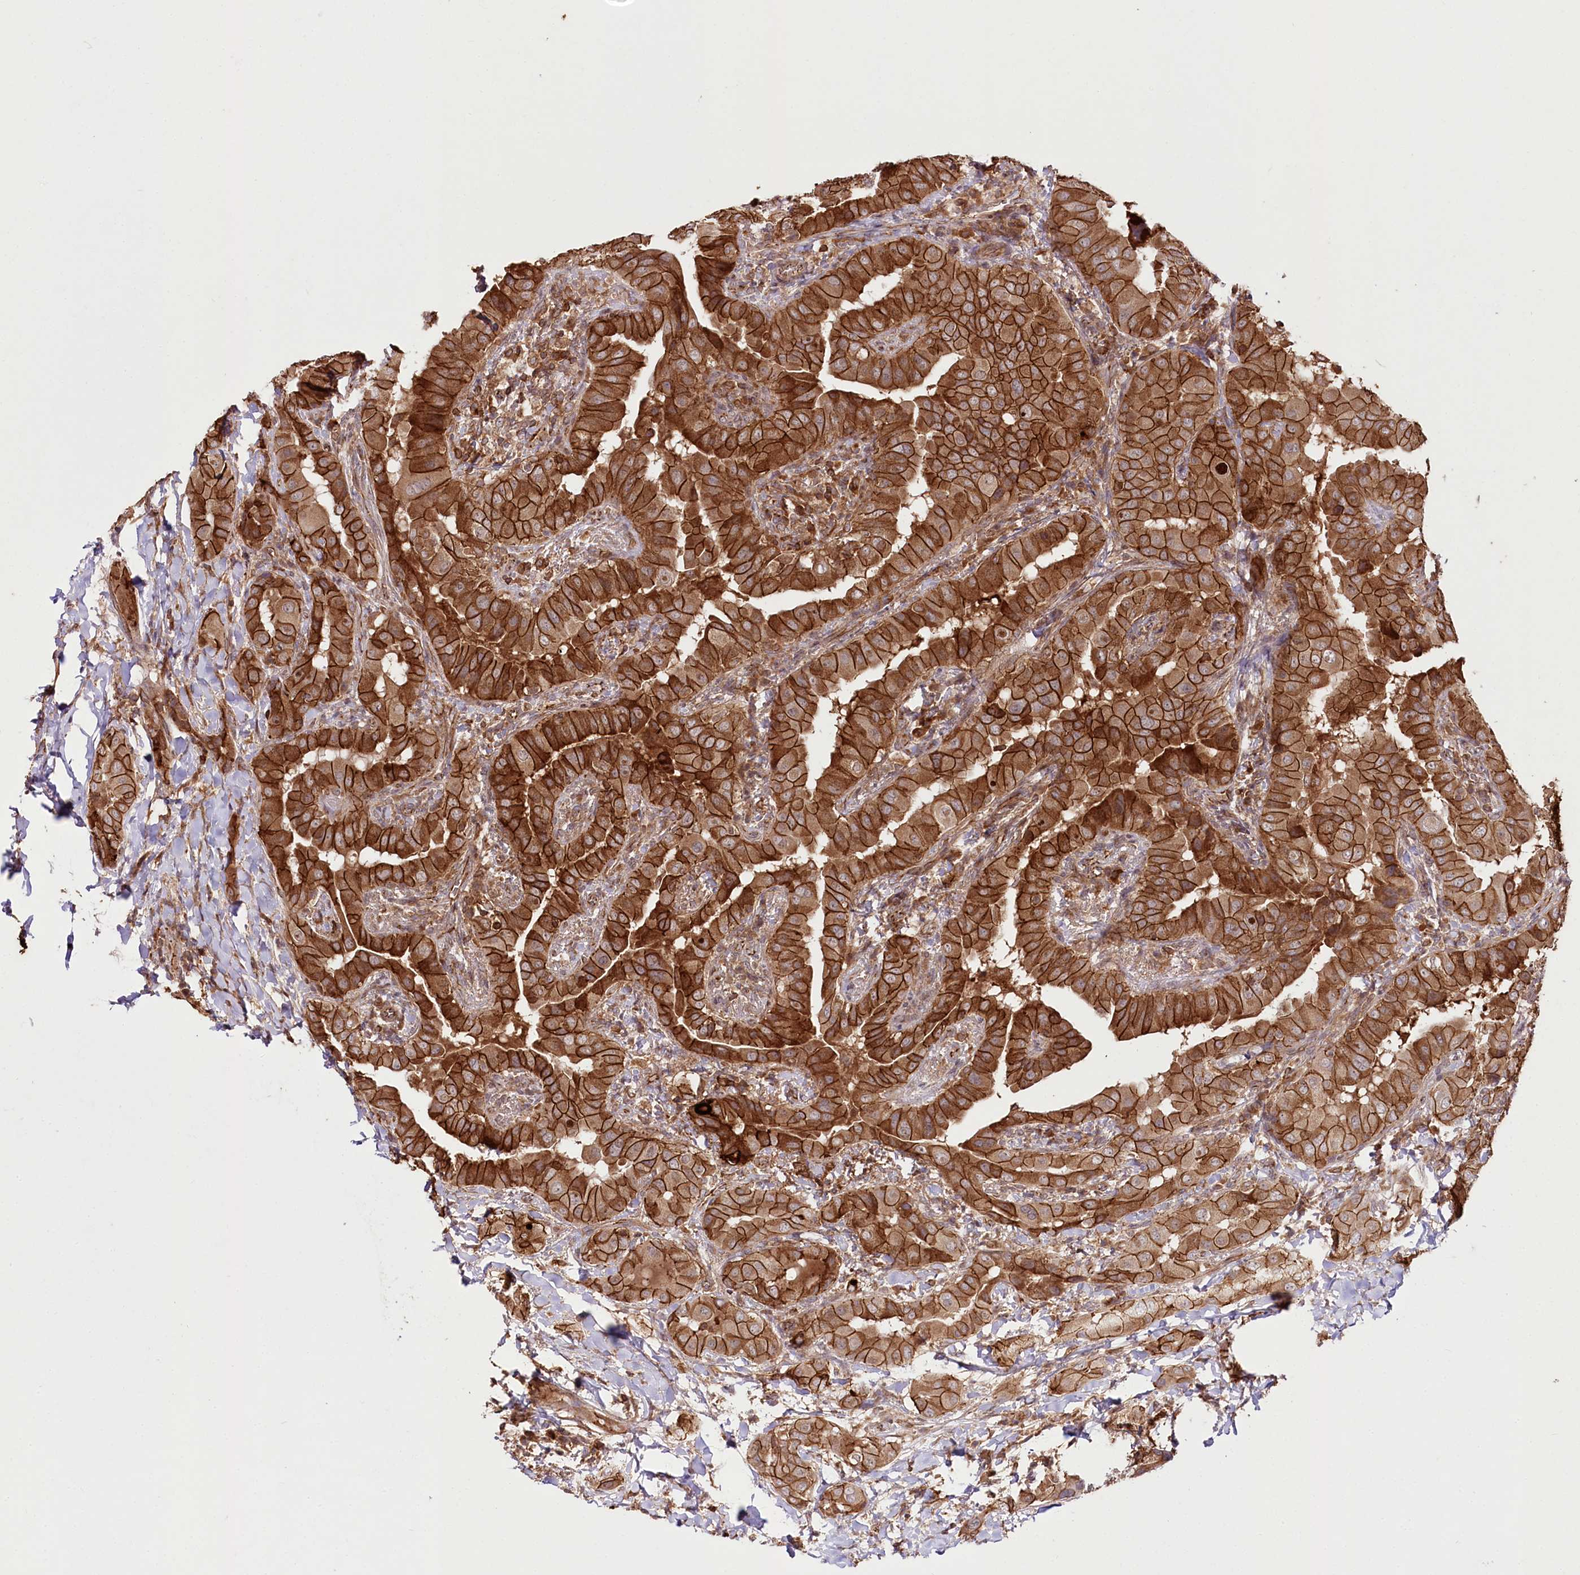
{"staining": {"intensity": "strong", "quantity": ">75%", "location": "cytoplasmic/membranous"}, "tissue": "thyroid cancer", "cell_type": "Tumor cells", "image_type": "cancer", "snomed": [{"axis": "morphology", "description": "Papillary adenocarcinoma, NOS"}, {"axis": "topography", "description": "Thyroid gland"}], "caption": "The photomicrograph demonstrates staining of papillary adenocarcinoma (thyroid), revealing strong cytoplasmic/membranous protein staining (brown color) within tumor cells. The staining was performed using DAB (3,3'-diaminobenzidine) to visualize the protein expression in brown, while the nuclei were stained in blue with hematoxylin (Magnification: 20x).", "gene": "DHX29", "patient": {"sex": "male", "age": 33}}